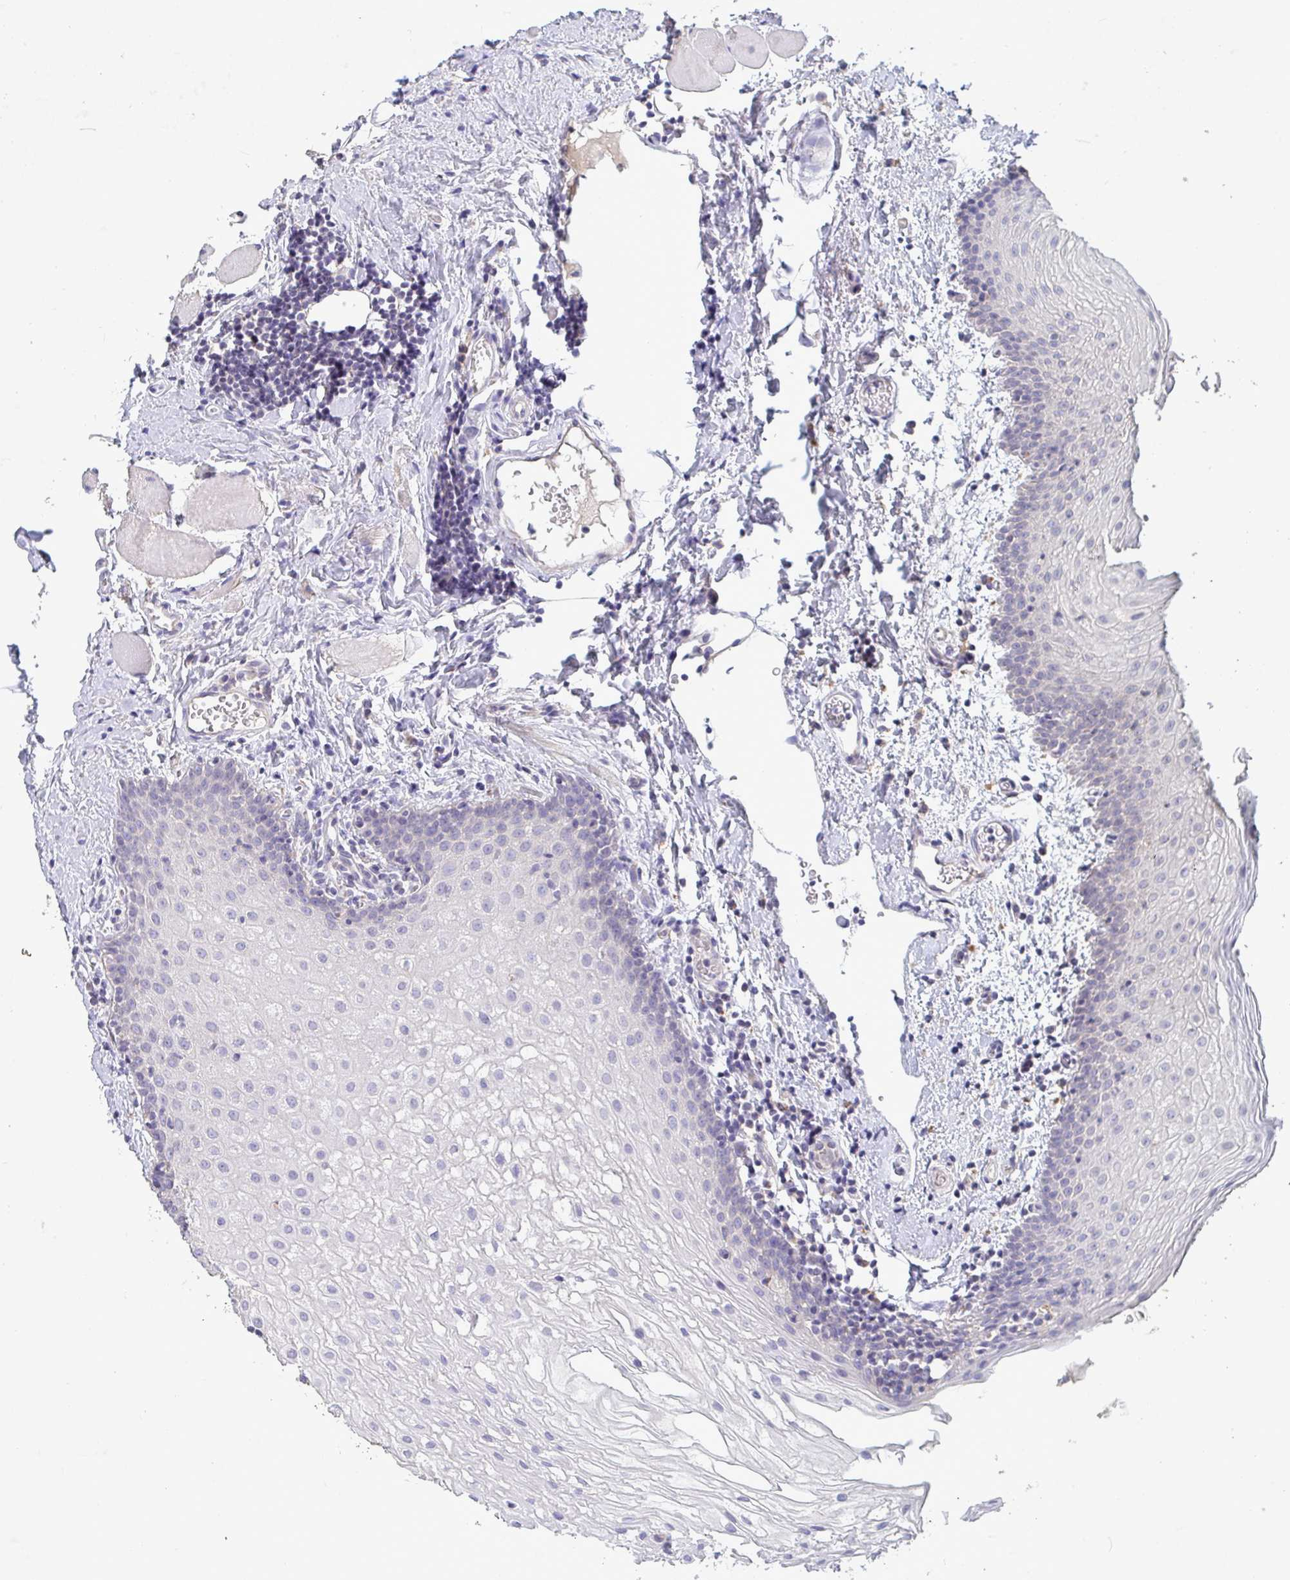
{"staining": {"intensity": "negative", "quantity": "none", "location": "none"}, "tissue": "oral mucosa", "cell_type": "Squamous epithelial cells", "image_type": "normal", "snomed": [{"axis": "morphology", "description": "Normal tissue, NOS"}, {"axis": "morphology", "description": "Squamous cell carcinoma, NOS"}, {"axis": "topography", "description": "Oral tissue"}, {"axis": "topography", "description": "Head-Neck"}], "caption": "Immunohistochemistry (IHC) photomicrograph of benign oral mucosa: human oral mucosa stained with DAB displays no significant protein staining in squamous epithelial cells.", "gene": "GALNT13", "patient": {"sex": "male", "age": 58}}